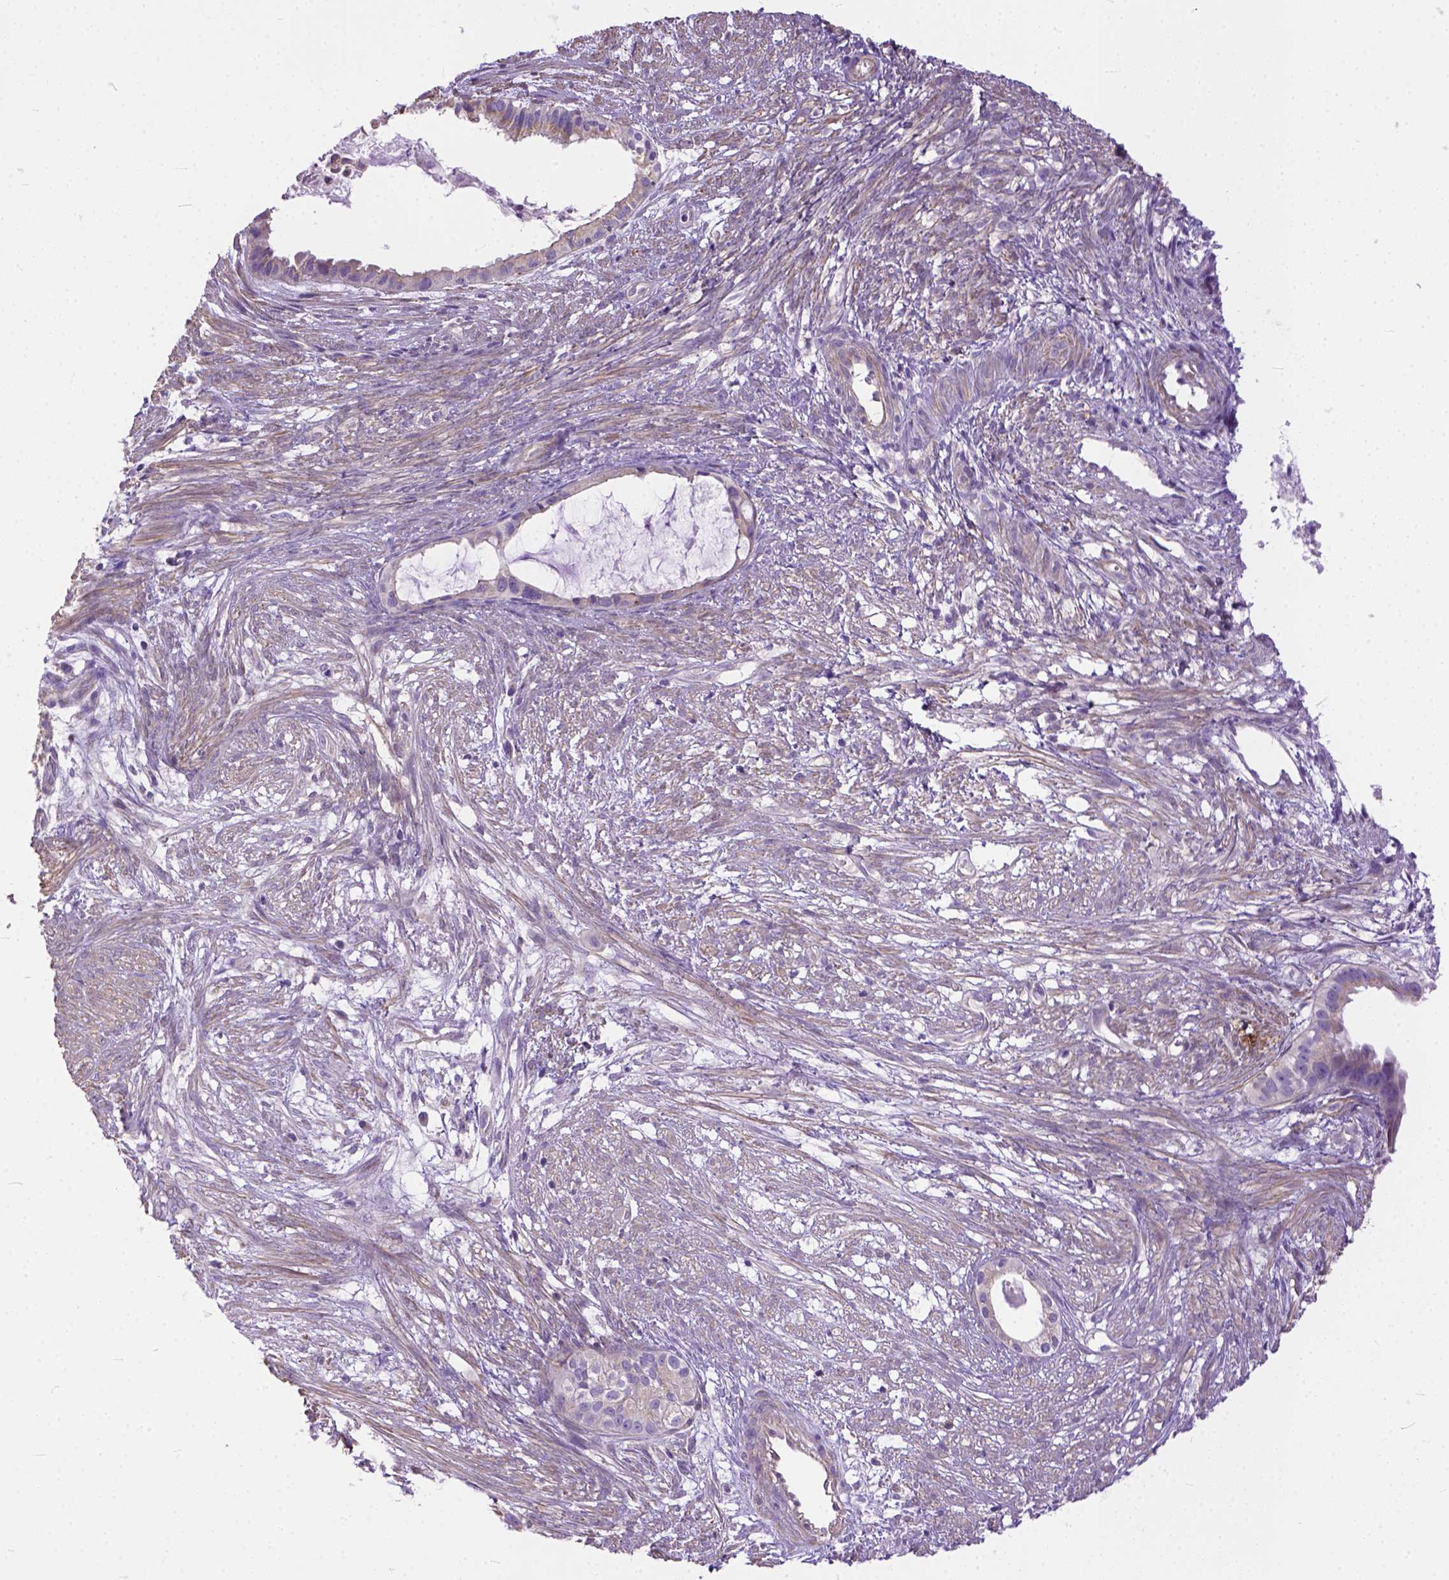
{"staining": {"intensity": "negative", "quantity": "none", "location": "none"}, "tissue": "endometrial cancer", "cell_type": "Tumor cells", "image_type": "cancer", "snomed": [{"axis": "morphology", "description": "Adenocarcinoma, NOS"}, {"axis": "topography", "description": "Endometrium"}], "caption": "Endometrial adenocarcinoma was stained to show a protein in brown. There is no significant expression in tumor cells.", "gene": "BANF2", "patient": {"sex": "female", "age": 86}}